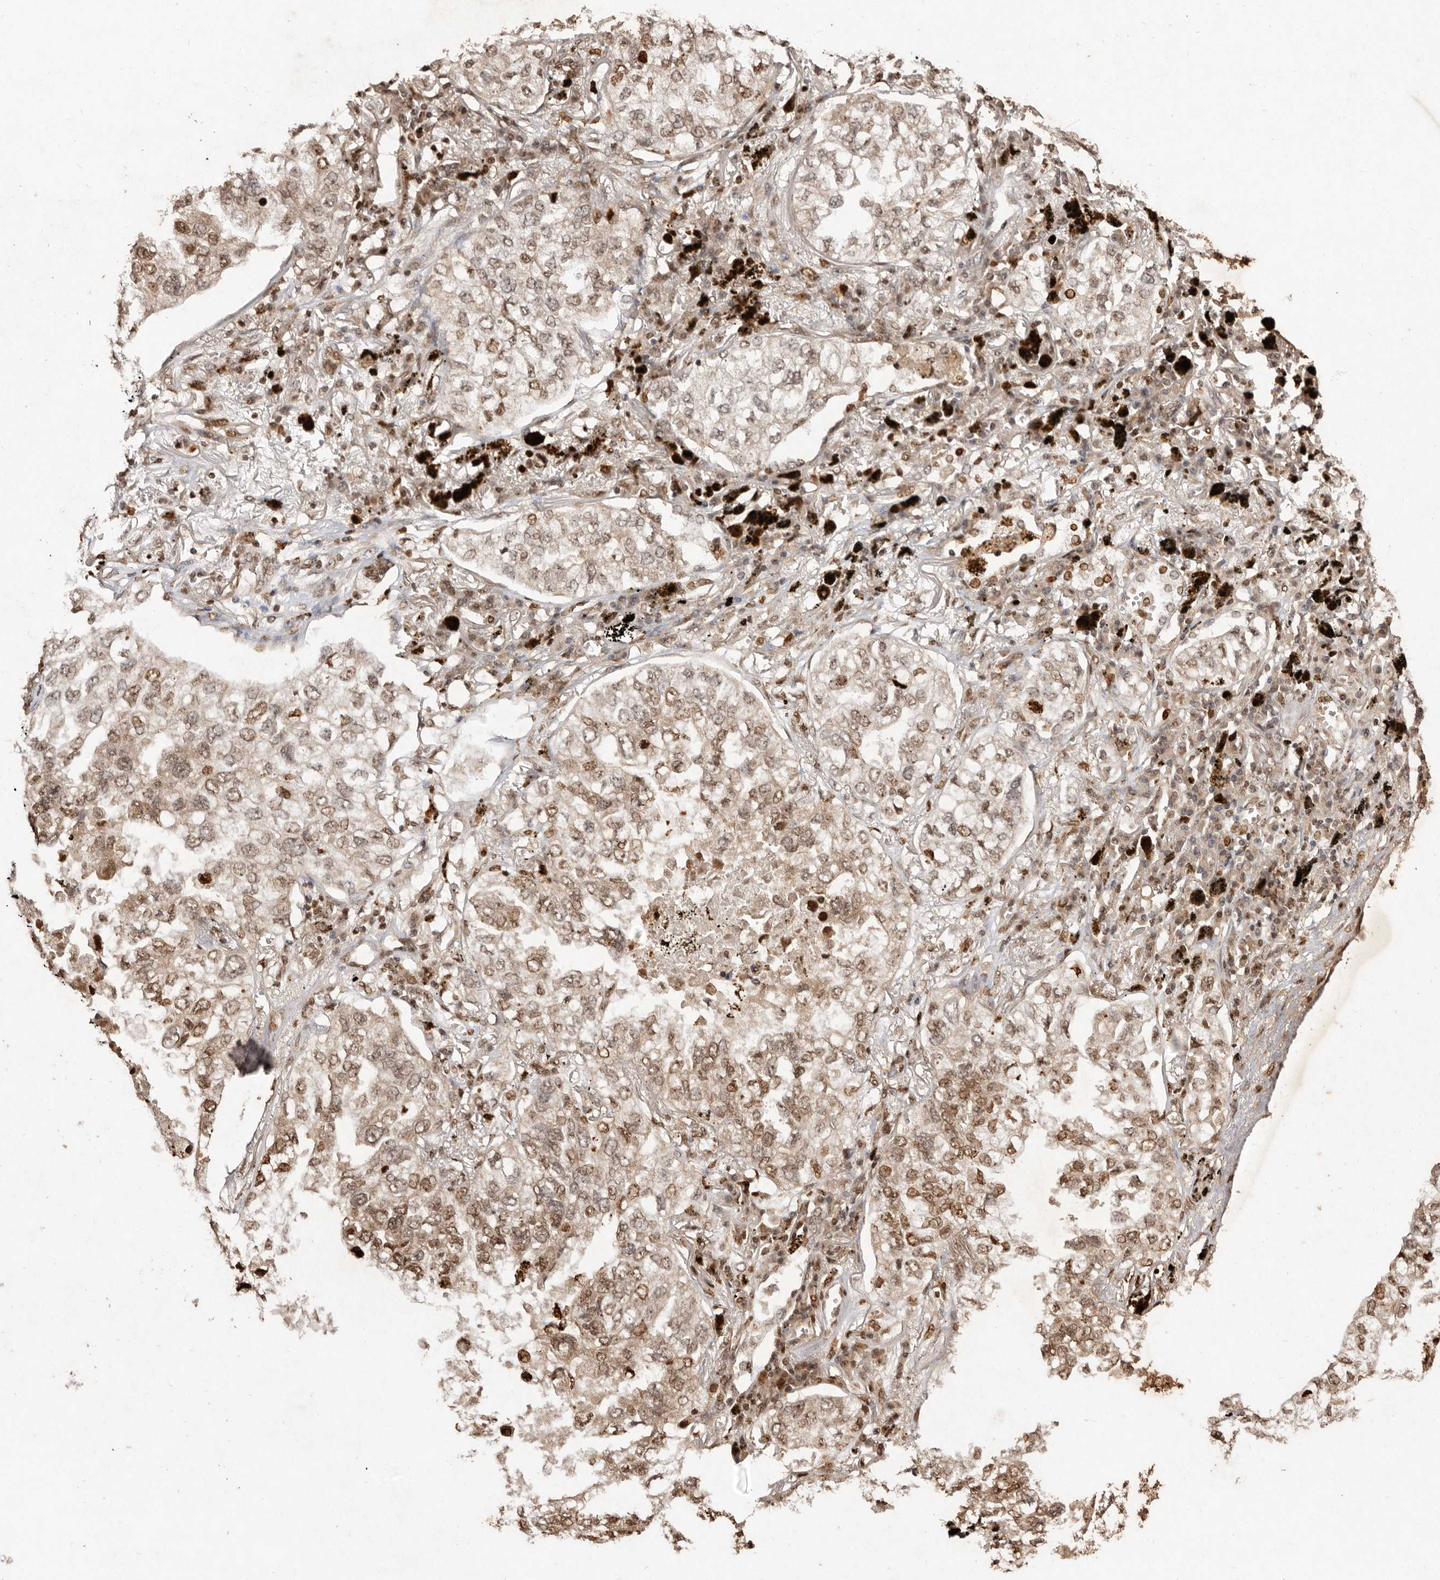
{"staining": {"intensity": "moderate", "quantity": ">75%", "location": "cytoplasmic/membranous,nuclear"}, "tissue": "lung cancer", "cell_type": "Tumor cells", "image_type": "cancer", "snomed": [{"axis": "morphology", "description": "Adenocarcinoma, NOS"}, {"axis": "topography", "description": "Lung"}], "caption": "High-power microscopy captured an immunohistochemistry image of lung adenocarcinoma, revealing moderate cytoplasmic/membranous and nuclear positivity in approximately >75% of tumor cells.", "gene": "NOTCH1", "patient": {"sex": "male", "age": 65}}